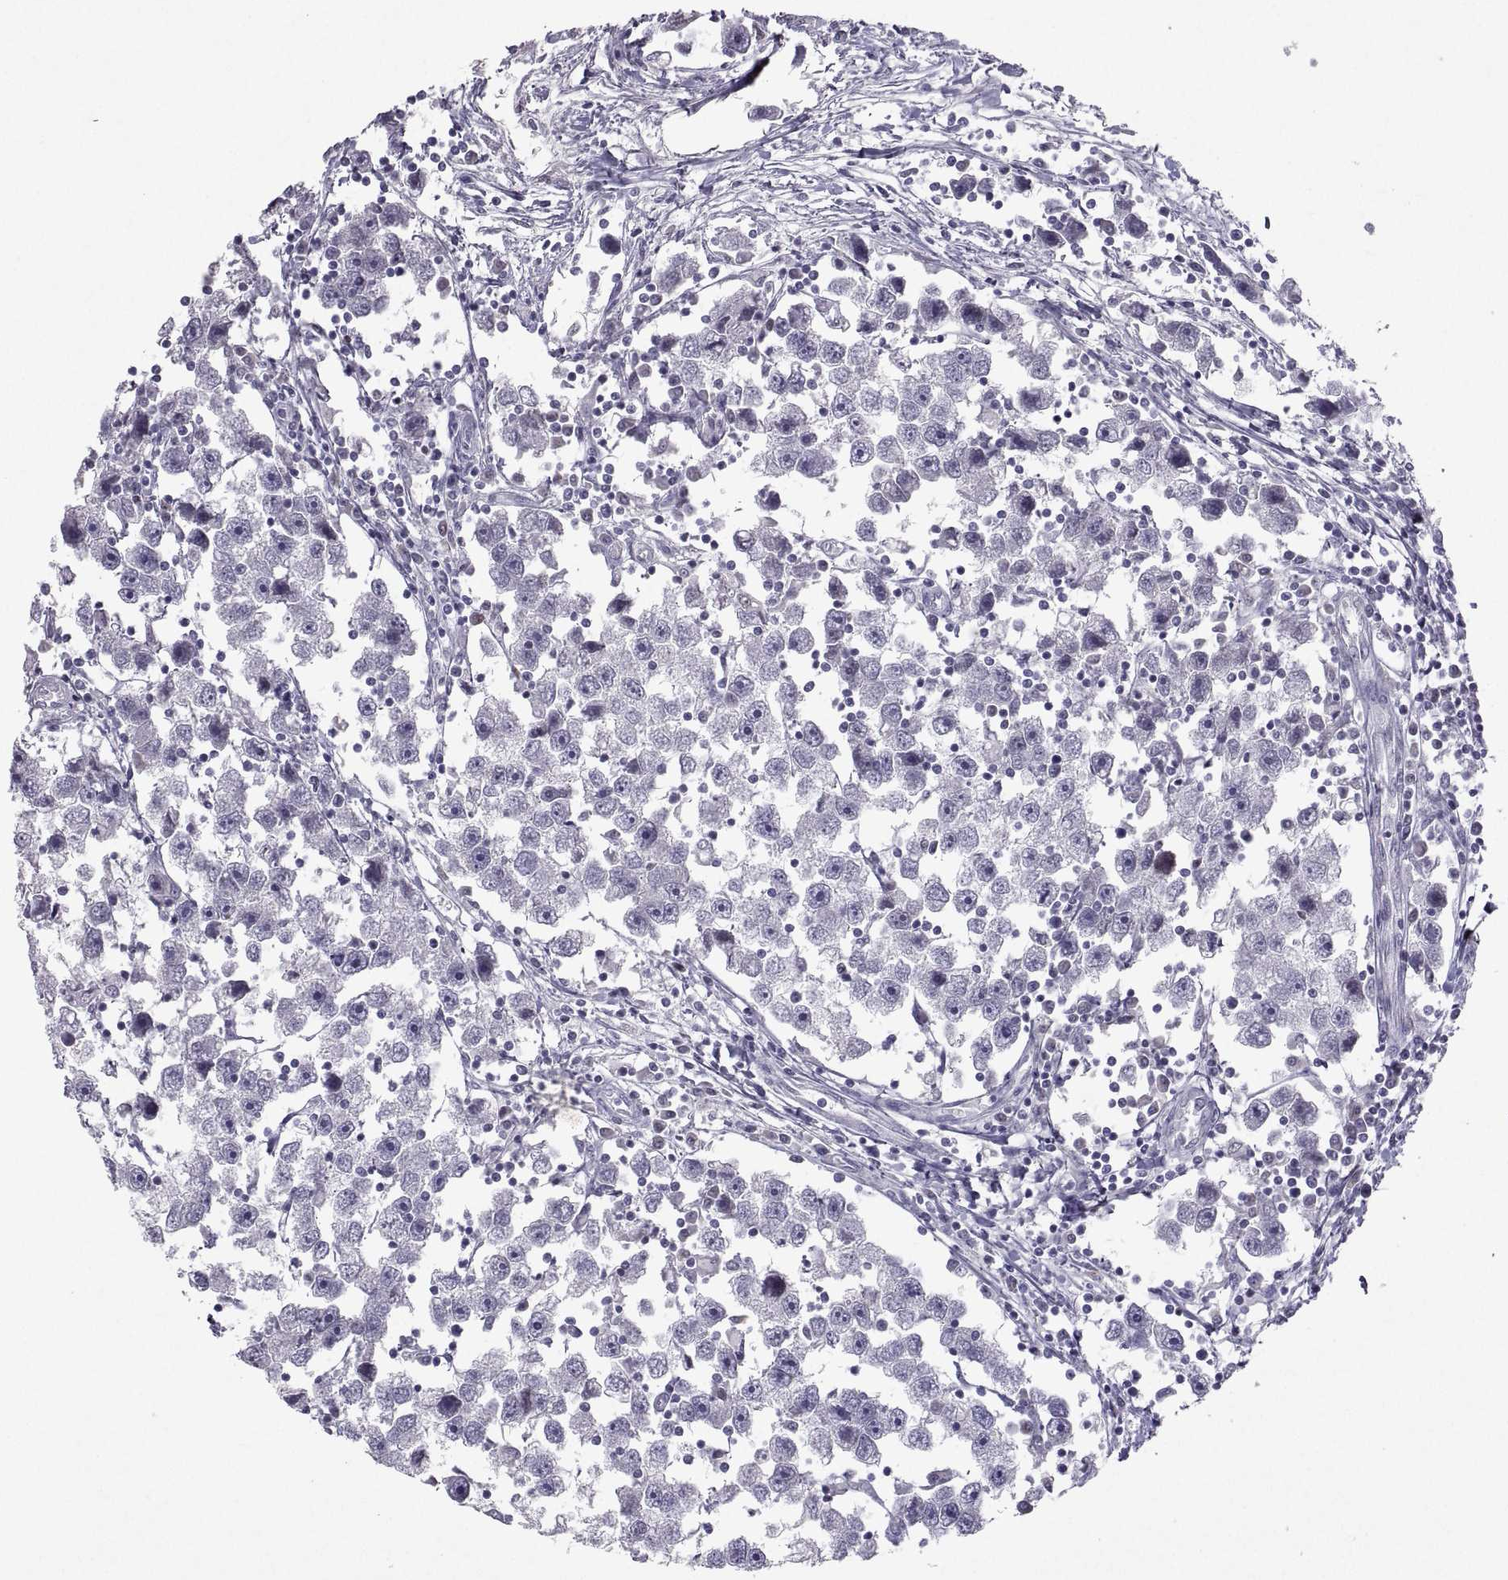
{"staining": {"intensity": "negative", "quantity": "none", "location": "none"}, "tissue": "testis cancer", "cell_type": "Tumor cells", "image_type": "cancer", "snomed": [{"axis": "morphology", "description": "Seminoma, NOS"}, {"axis": "topography", "description": "Testis"}], "caption": "There is no significant positivity in tumor cells of testis cancer. (DAB (3,3'-diaminobenzidine) immunohistochemistry (IHC) with hematoxylin counter stain).", "gene": "SOX21", "patient": {"sex": "male", "age": 30}}